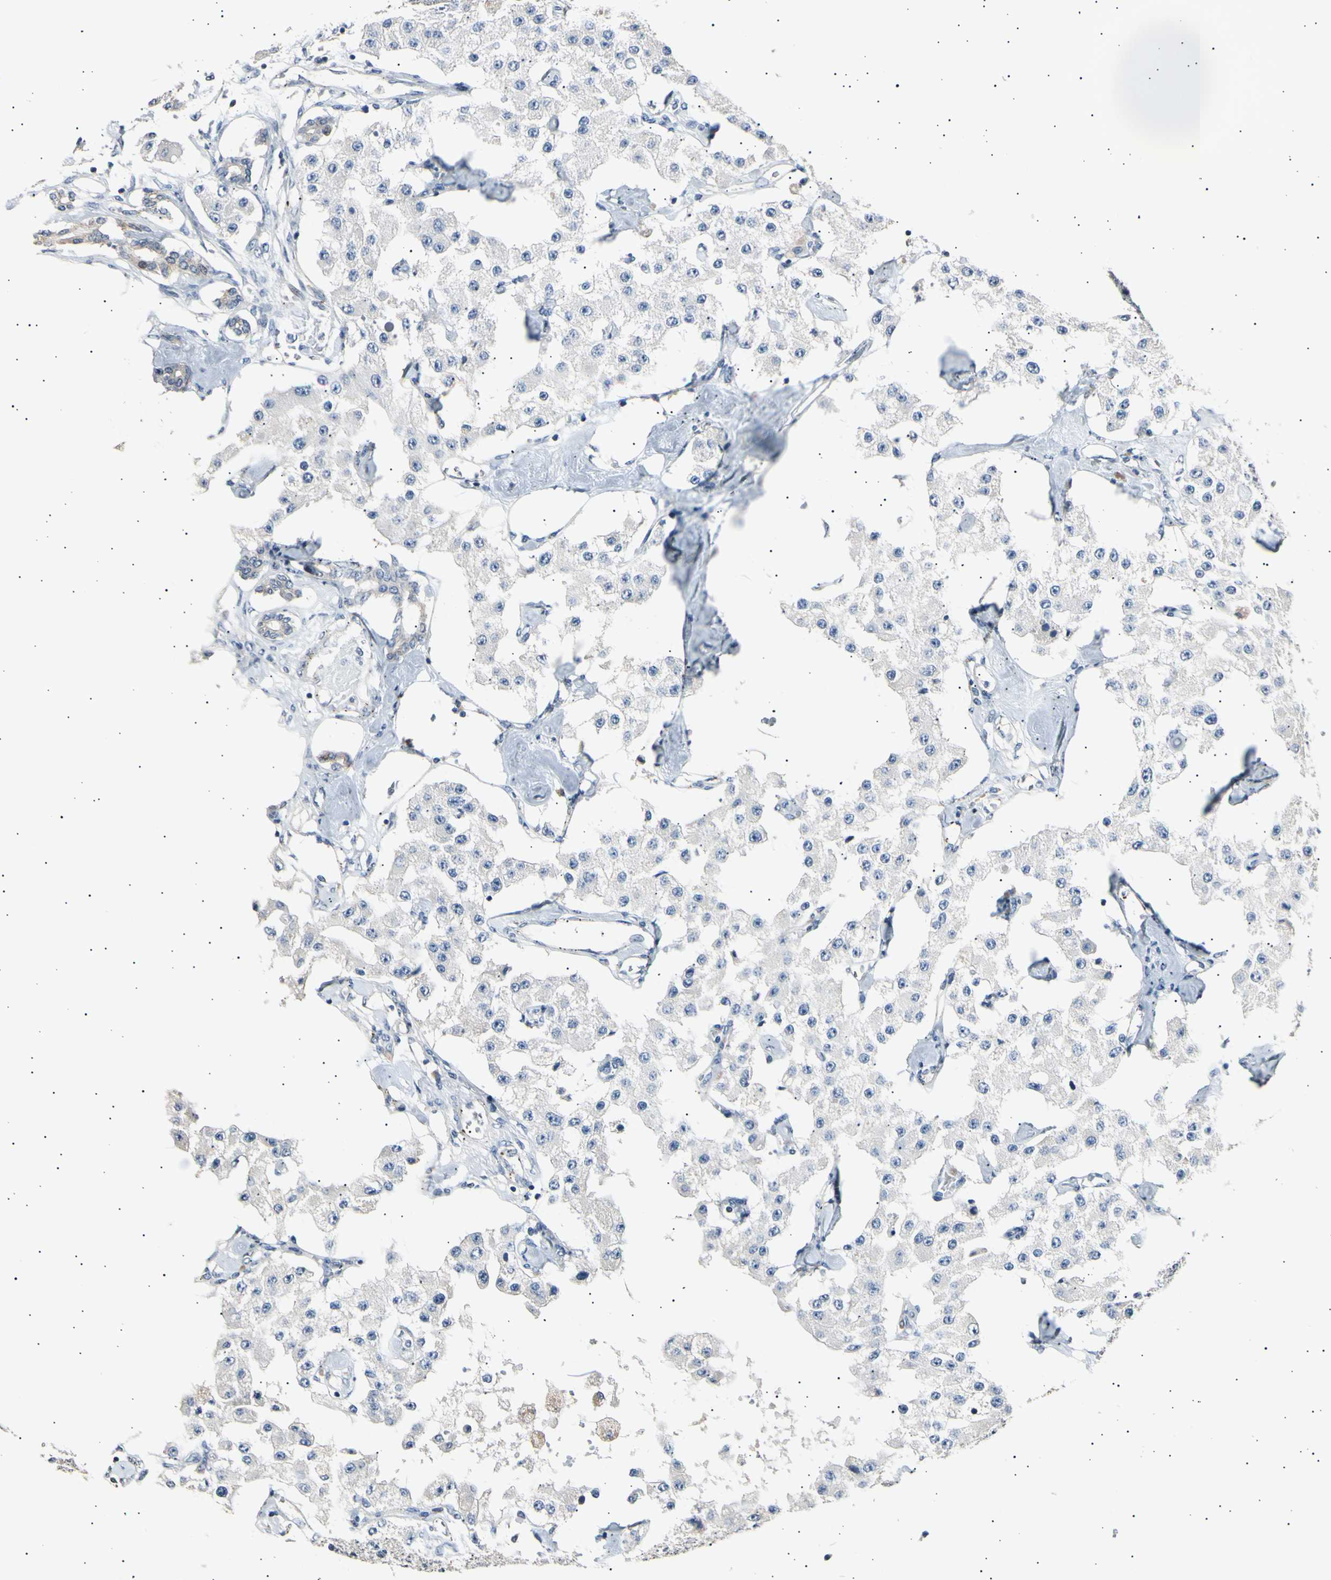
{"staining": {"intensity": "negative", "quantity": "none", "location": "none"}, "tissue": "carcinoid", "cell_type": "Tumor cells", "image_type": "cancer", "snomed": [{"axis": "morphology", "description": "Carcinoid, malignant, NOS"}, {"axis": "topography", "description": "Pancreas"}], "caption": "A high-resolution image shows immunohistochemistry staining of carcinoid, which displays no significant expression in tumor cells.", "gene": "LDLR", "patient": {"sex": "male", "age": 41}}